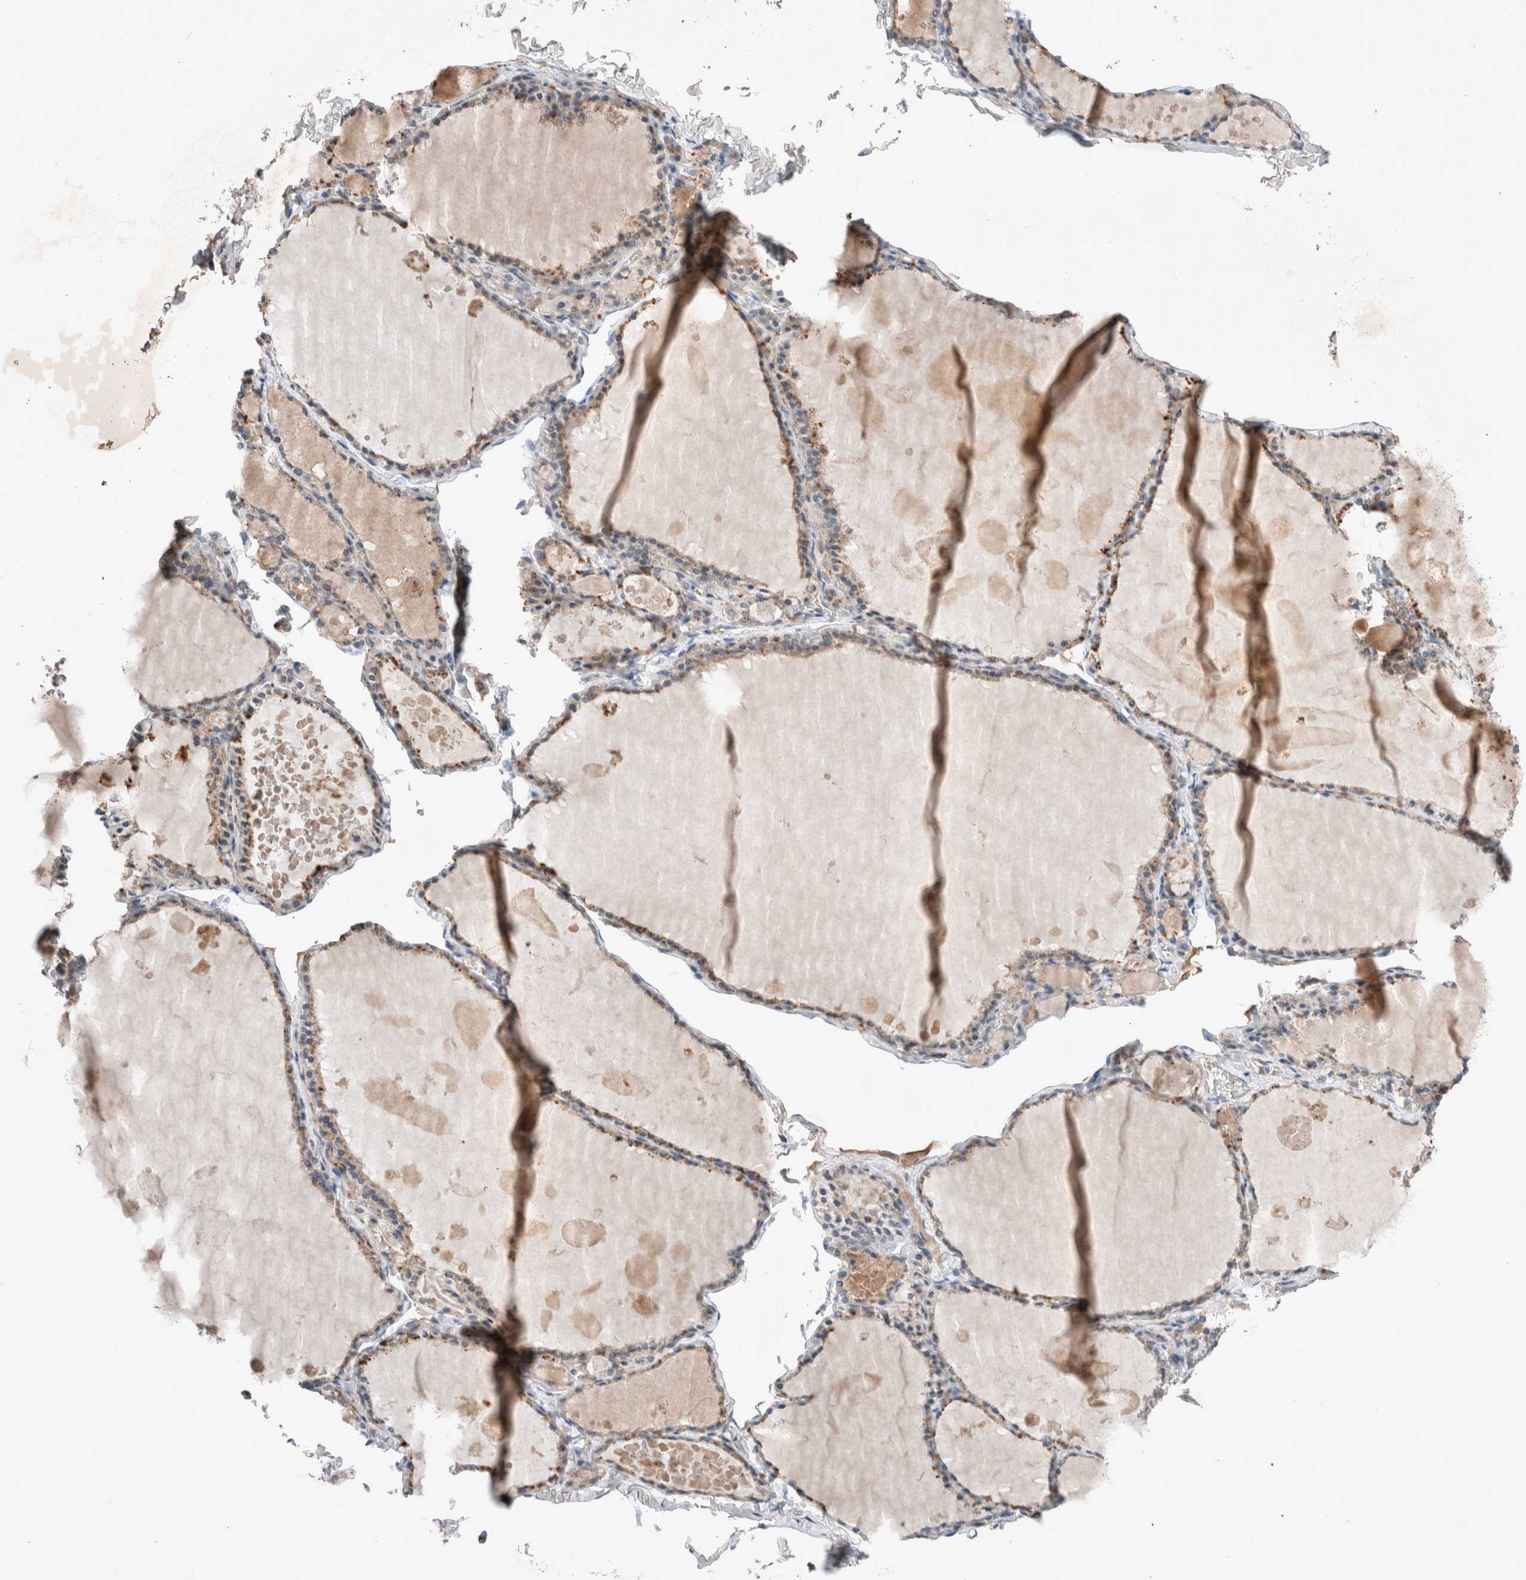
{"staining": {"intensity": "weak", "quantity": ">75%", "location": "cytoplasmic/membranous"}, "tissue": "thyroid gland", "cell_type": "Glandular cells", "image_type": "normal", "snomed": [{"axis": "morphology", "description": "Normal tissue, NOS"}, {"axis": "topography", "description": "Thyroid gland"}], "caption": "There is low levels of weak cytoplasmic/membranous expression in glandular cells of unremarkable thyroid gland, as demonstrated by immunohistochemical staining (brown color).", "gene": "UGCG", "patient": {"sex": "male", "age": 56}}